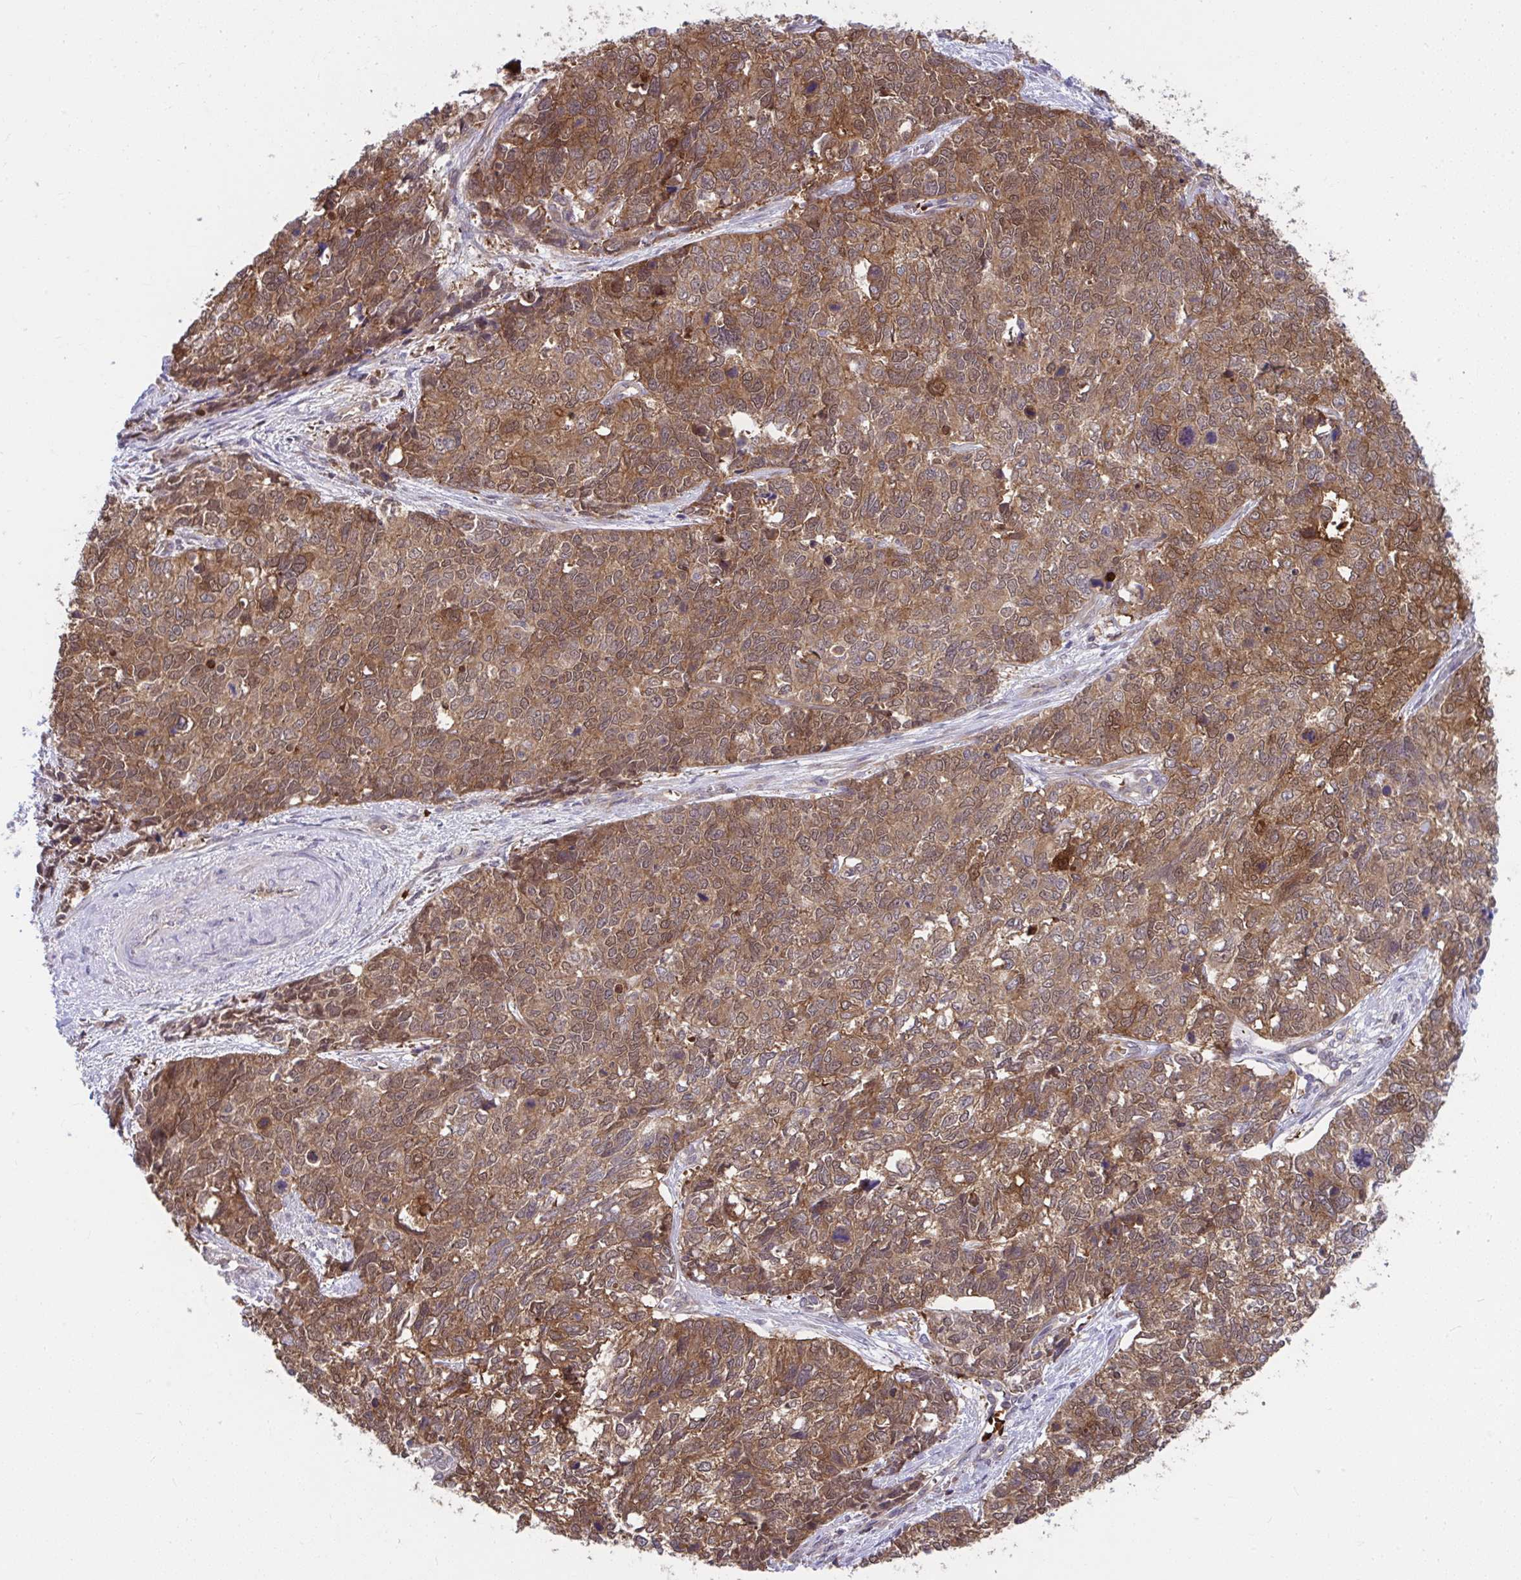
{"staining": {"intensity": "strong", "quantity": ">75%", "location": "cytoplasmic/membranous"}, "tissue": "cervical cancer", "cell_type": "Tumor cells", "image_type": "cancer", "snomed": [{"axis": "morphology", "description": "Adenocarcinoma, NOS"}, {"axis": "topography", "description": "Cervix"}], "caption": "This photomicrograph displays immunohistochemistry staining of human adenocarcinoma (cervical), with high strong cytoplasmic/membranous expression in approximately >75% of tumor cells.", "gene": "PCDHB7", "patient": {"sex": "female", "age": 63}}